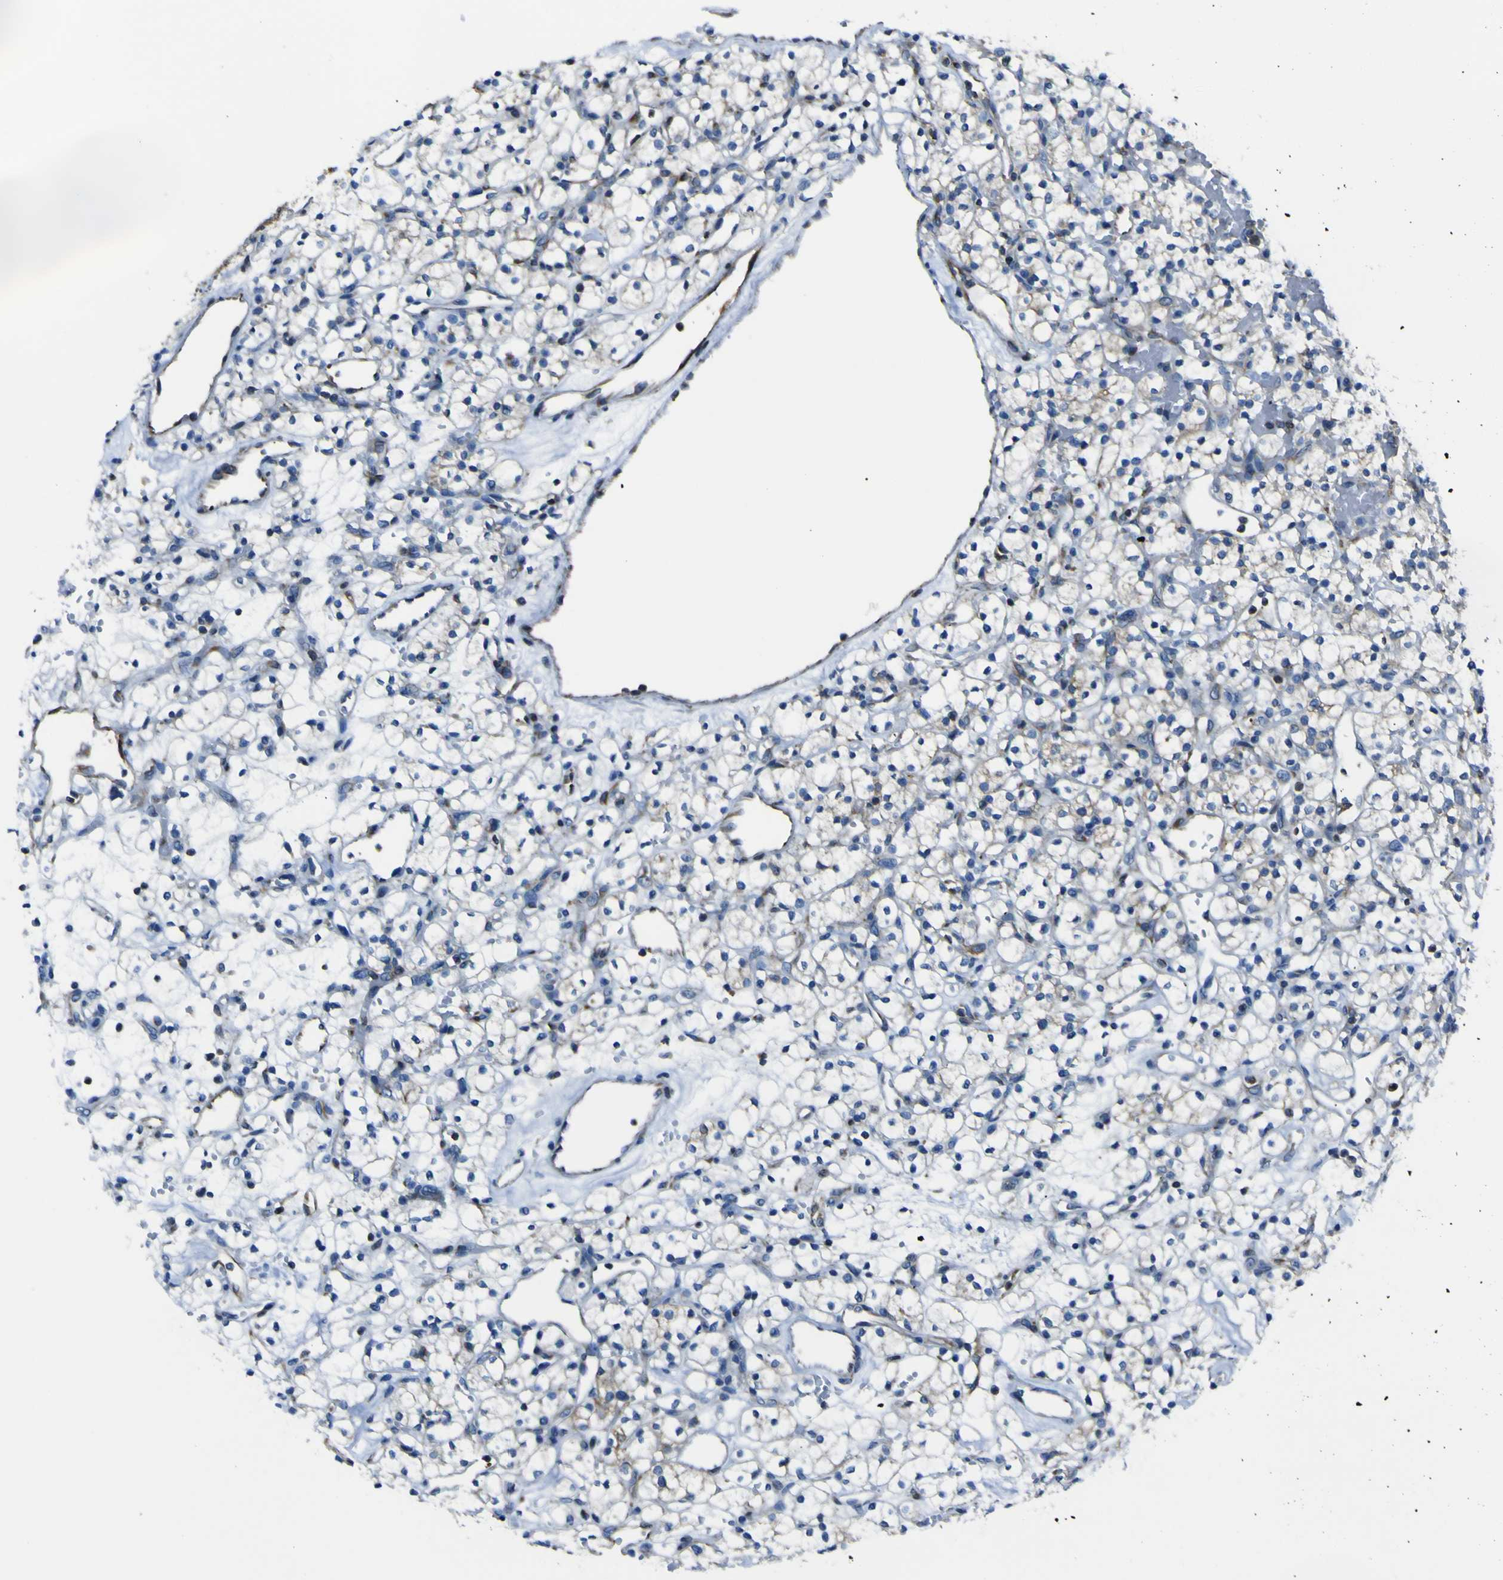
{"staining": {"intensity": "moderate", "quantity": "<25%", "location": "cytoplasmic/membranous"}, "tissue": "renal cancer", "cell_type": "Tumor cells", "image_type": "cancer", "snomed": [{"axis": "morphology", "description": "Adenocarcinoma, NOS"}, {"axis": "topography", "description": "Kidney"}], "caption": "Moderate cytoplasmic/membranous protein staining is identified in about <25% of tumor cells in renal adenocarcinoma.", "gene": "STIM1", "patient": {"sex": "female", "age": 60}}